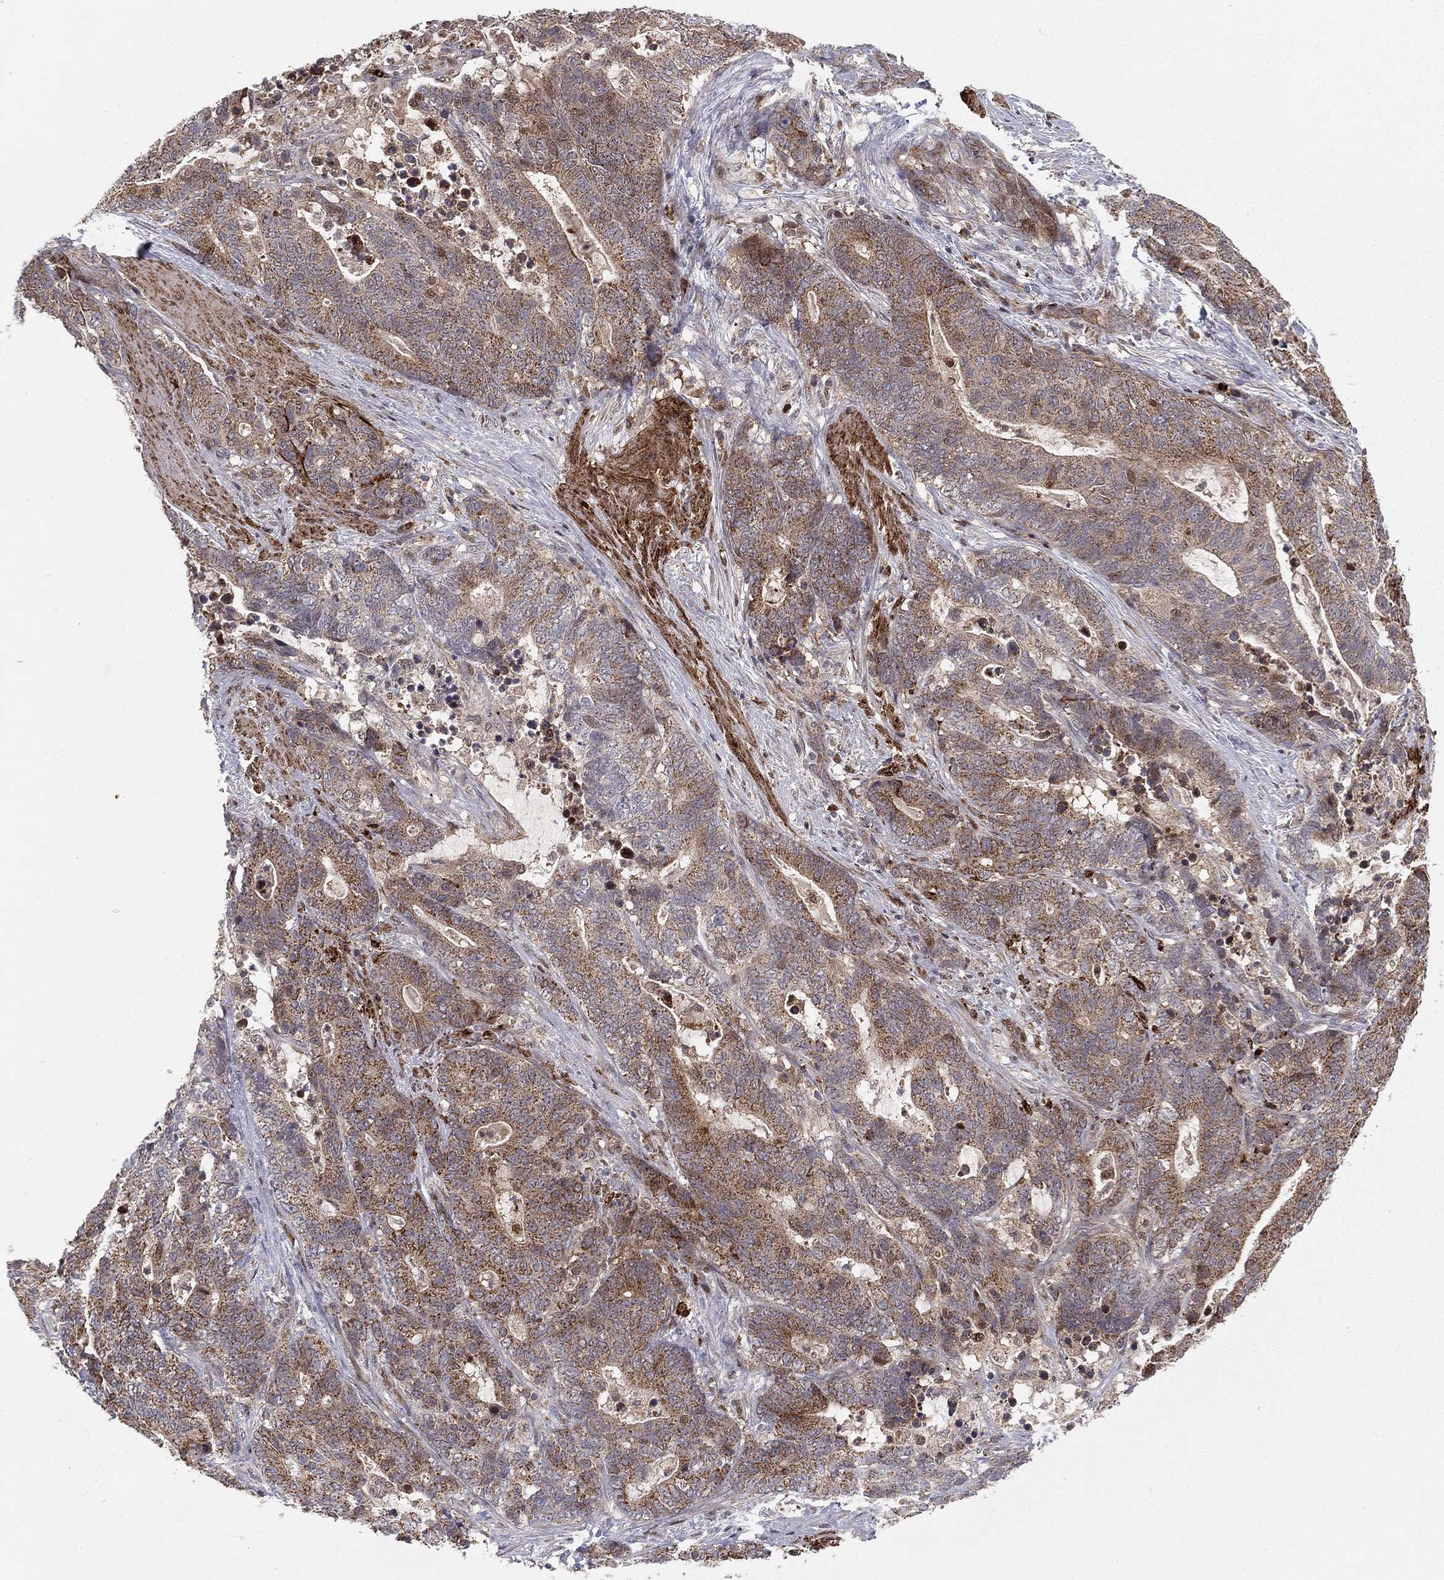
{"staining": {"intensity": "moderate", "quantity": ">75%", "location": "cytoplasmic/membranous"}, "tissue": "stomach cancer", "cell_type": "Tumor cells", "image_type": "cancer", "snomed": [{"axis": "morphology", "description": "Normal tissue, NOS"}, {"axis": "morphology", "description": "Adenocarcinoma, NOS"}, {"axis": "topography", "description": "Stomach"}], "caption": "Brown immunohistochemical staining in human stomach cancer exhibits moderate cytoplasmic/membranous staining in approximately >75% of tumor cells.", "gene": "PTEN", "patient": {"sex": "female", "age": 64}}